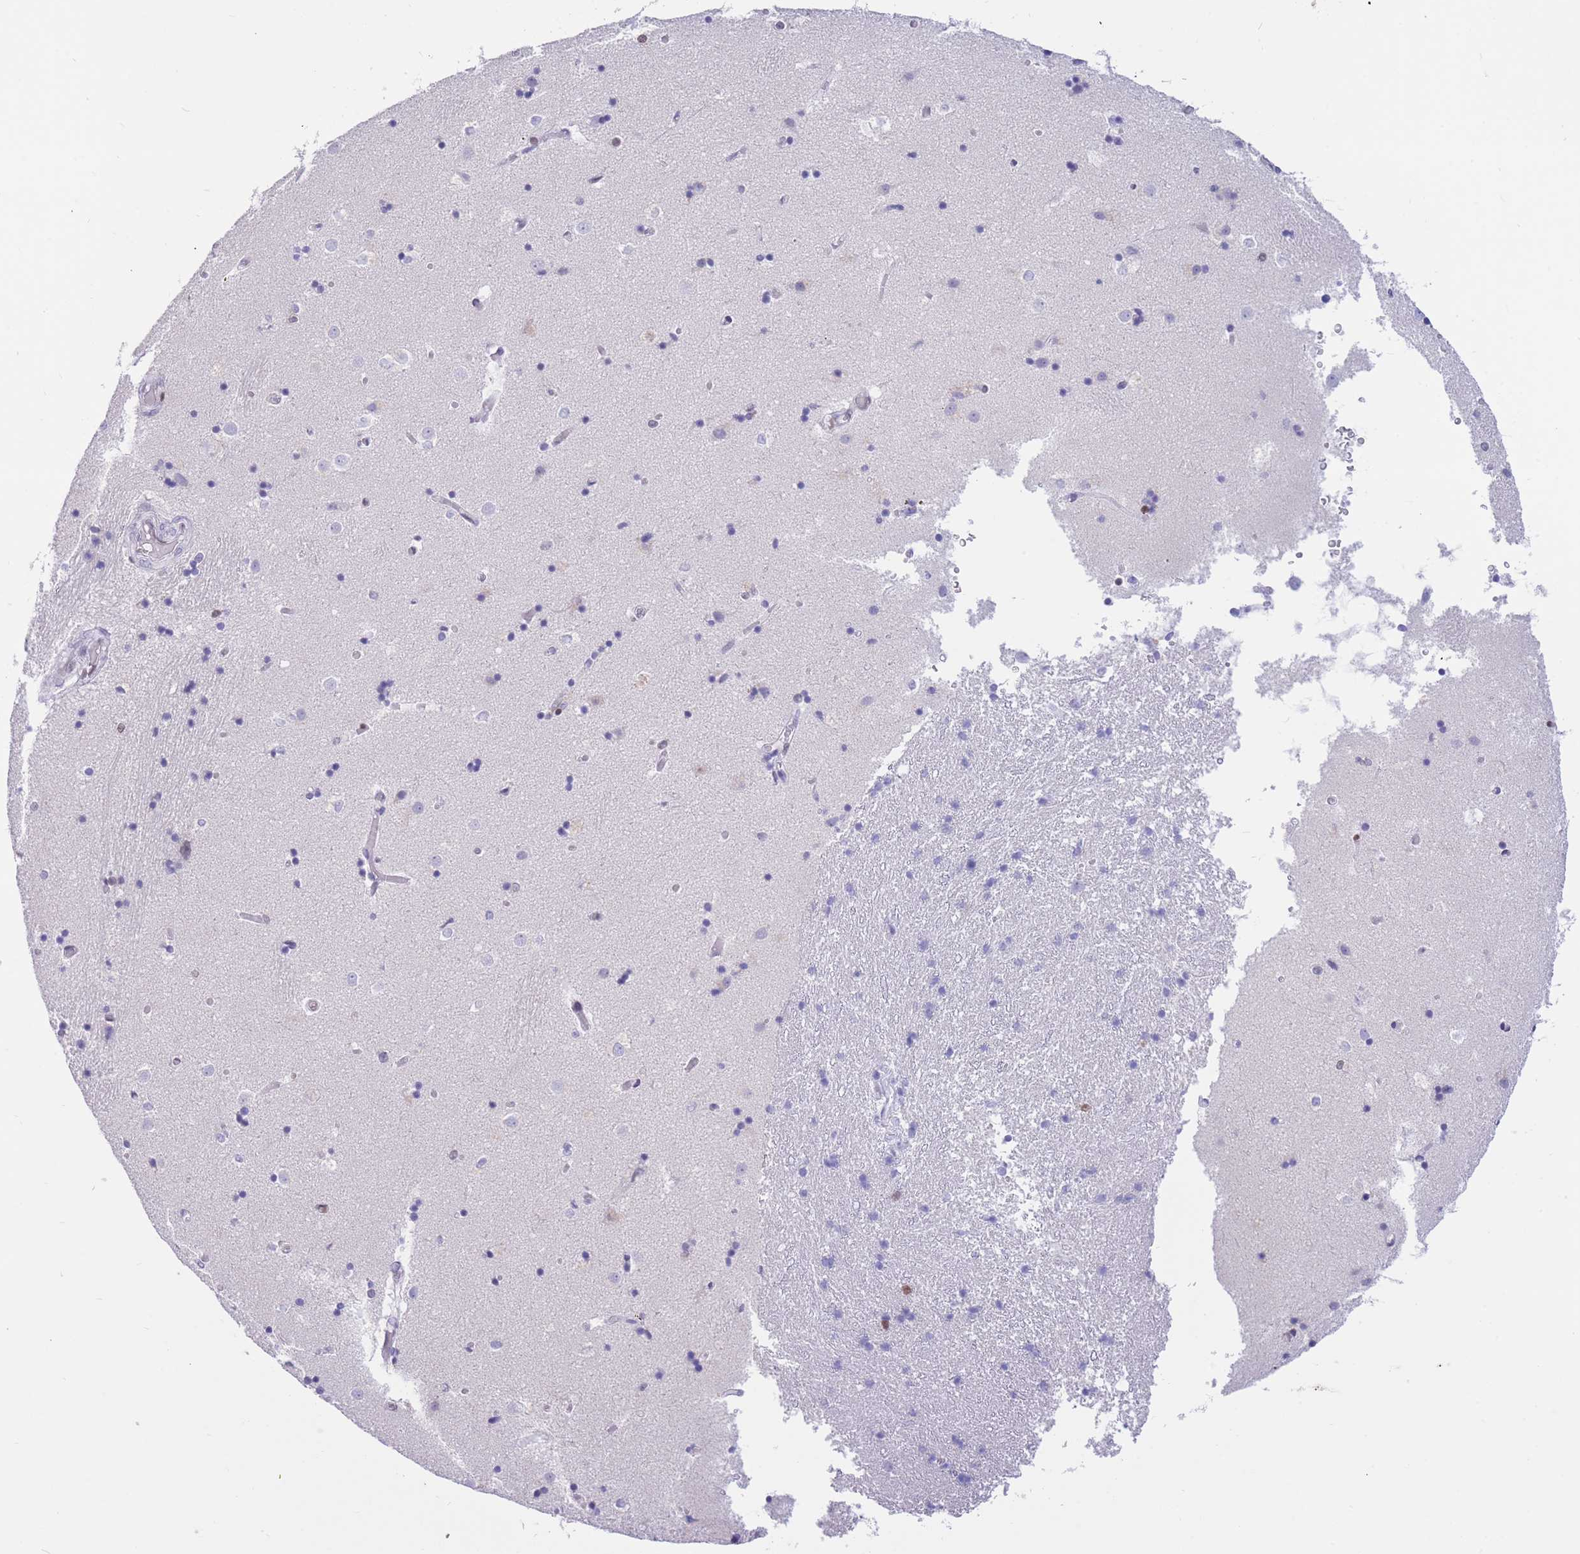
{"staining": {"intensity": "negative", "quantity": "none", "location": "none"}, "tissue": "caudate", "cell_type": "Glial cells", "image_type": "normal", "snomed": [{"axis": "morphology", "description": "Normal tissue, NOS"}, {"axis": "topography", "description": "Lateral ventricle wall"}], "caption": "The histopathology image displays no staining of glial cells in unremarkable caudate. (DAB (3,3'-diaminobenzidine) immunohistochemistry with hematoxylin counter stain).", "gene": "HMGN1", "patient": {"sex": "female", "age": 52}}